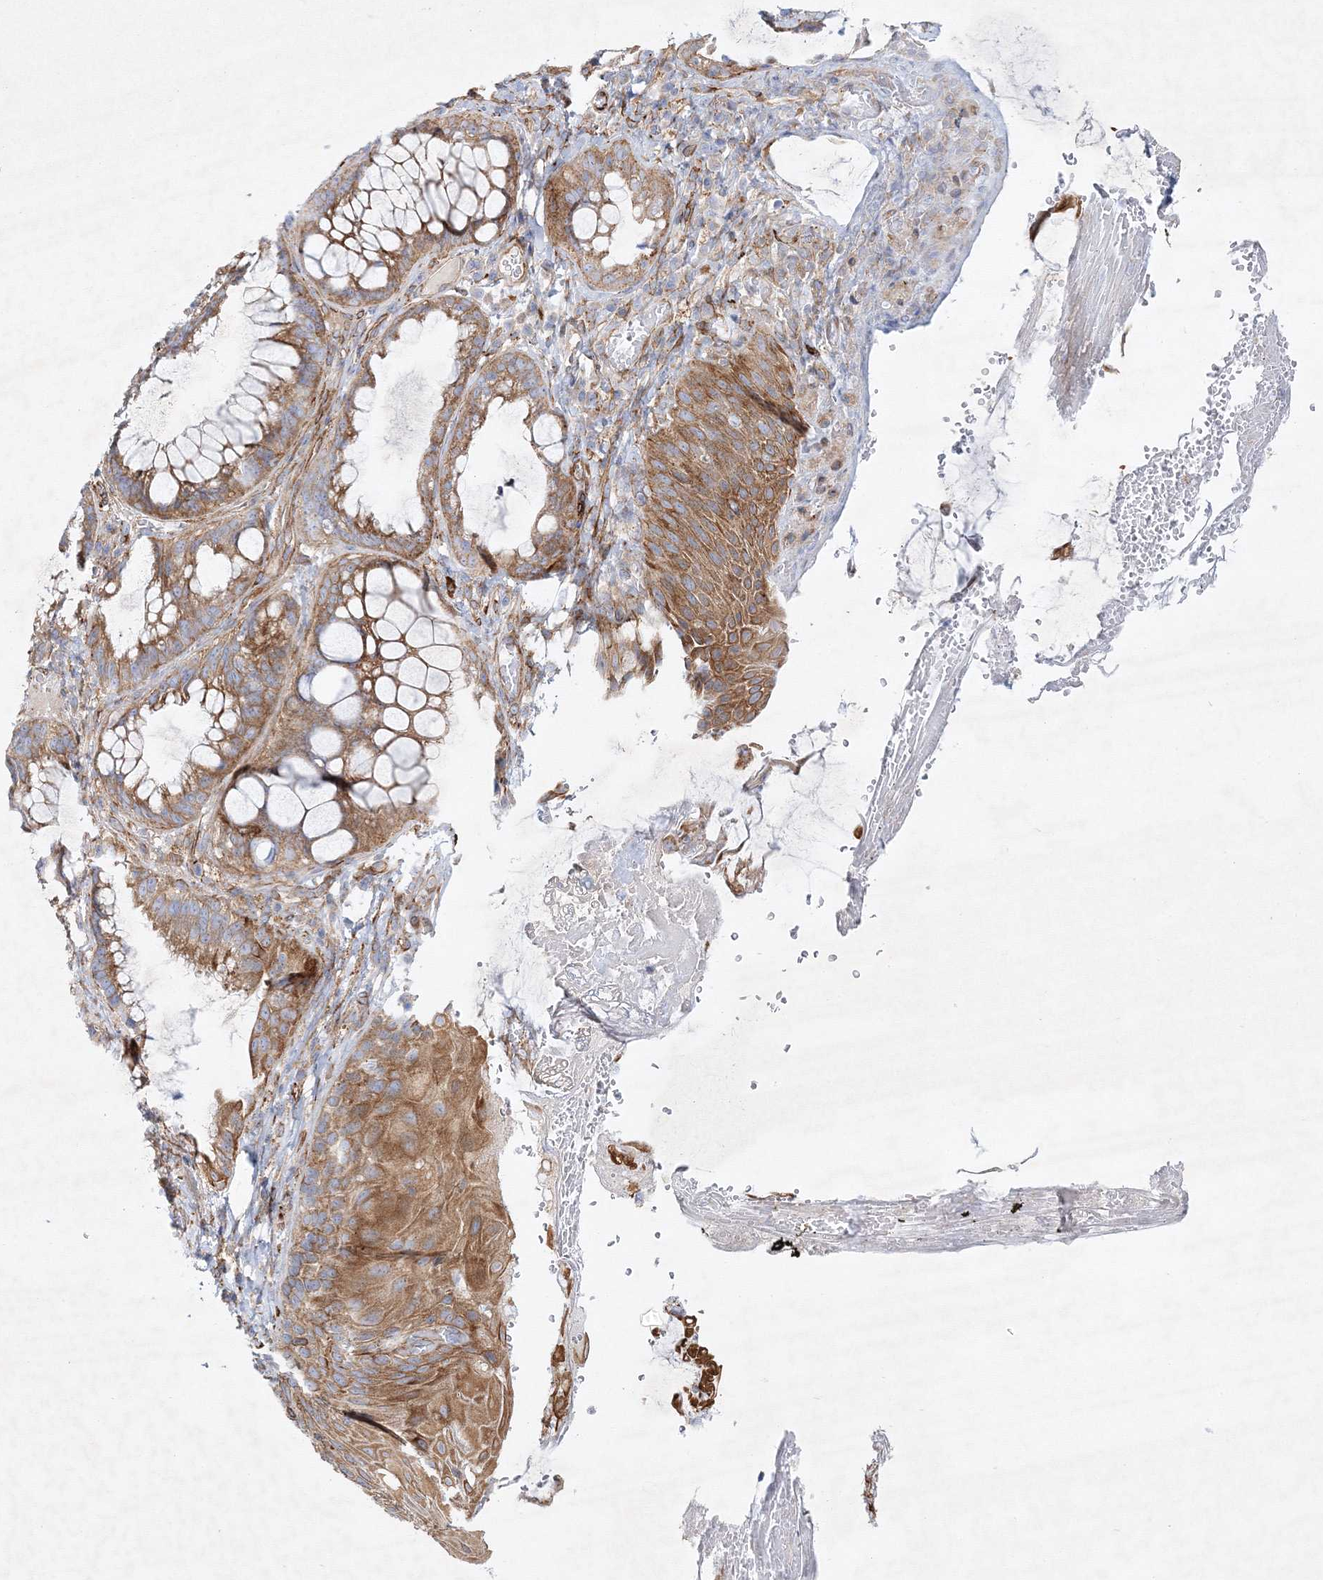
{"staining": {"intensity": "moderate", "quantity": ">75%", "location": "cytoplasmic/membranous"}, "tissue": "melanoma", "cell_type": "Tumor cells", "image_type": "cancer", "snomed": [{"axis": "morphology", "description": "Malignant melanoma, NOS"}, {"axis": "topography", "description": "Rectum"}], "caption": "Moderate cytoplasmic/membranous positivity for a protein is appreciated in about >75% of tumor cells of malignant melanoma using immunohistochemistry (IHC).", "gene": "ZFYVE16", "patient": {"sex": "female", "age": 81}}